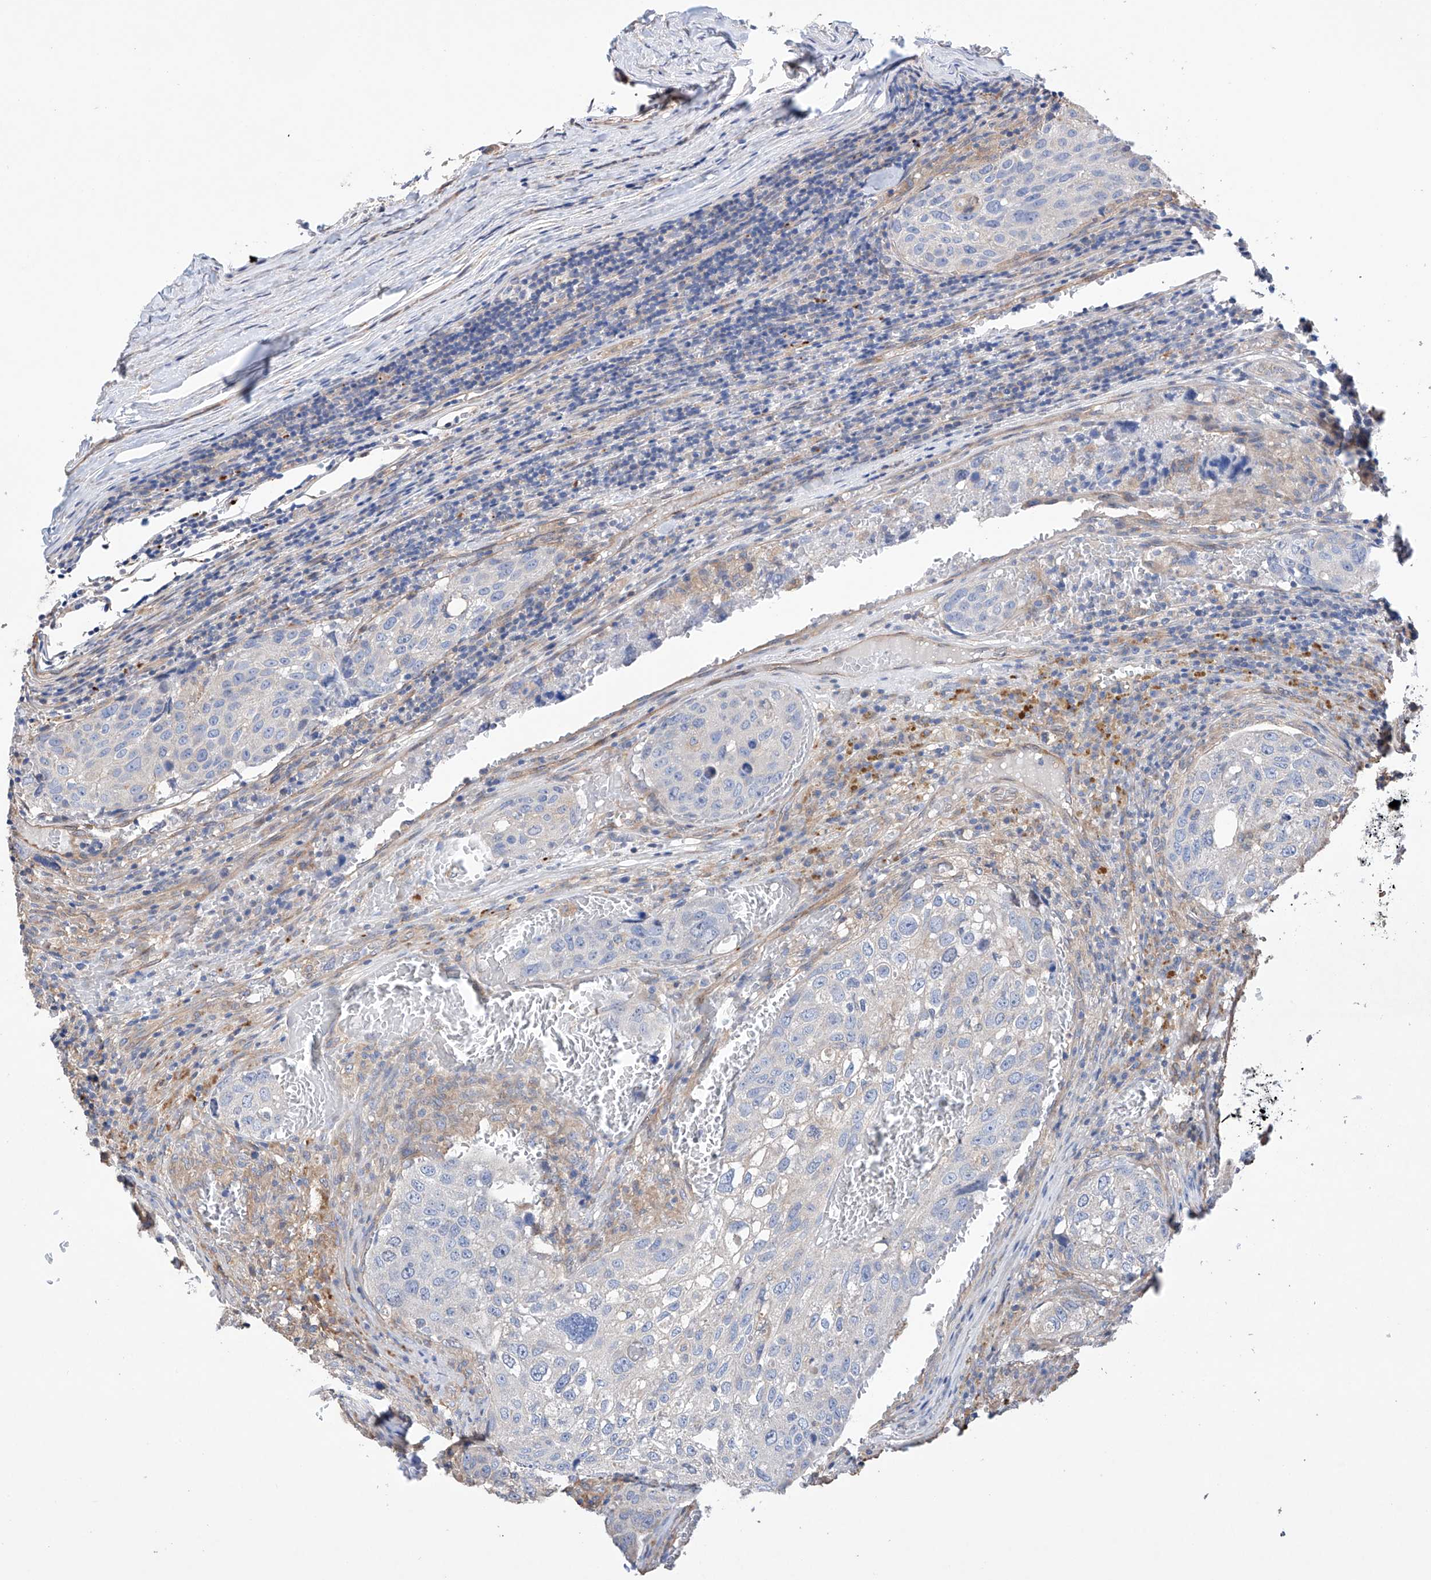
{"staining": {"intensity": "negative", "quantity": "none", "location": "none"}, "tissue": "urothelial cancer", "cell_type": "Tumor cells", "image_type": "cancer", "snomed": [{"axis": "morphology", "description": "Urothelial carcinoma, High grade"}, {"axis": "topography", "description": "Lymph node"}, {"axis": "topography", "description": "Urinary bladder"}], "caption": "Tumor cells show no significant positivity in urothelial cancer.", "gene": "AFG1L", "patient": {"sex": "male", "age": 51}}